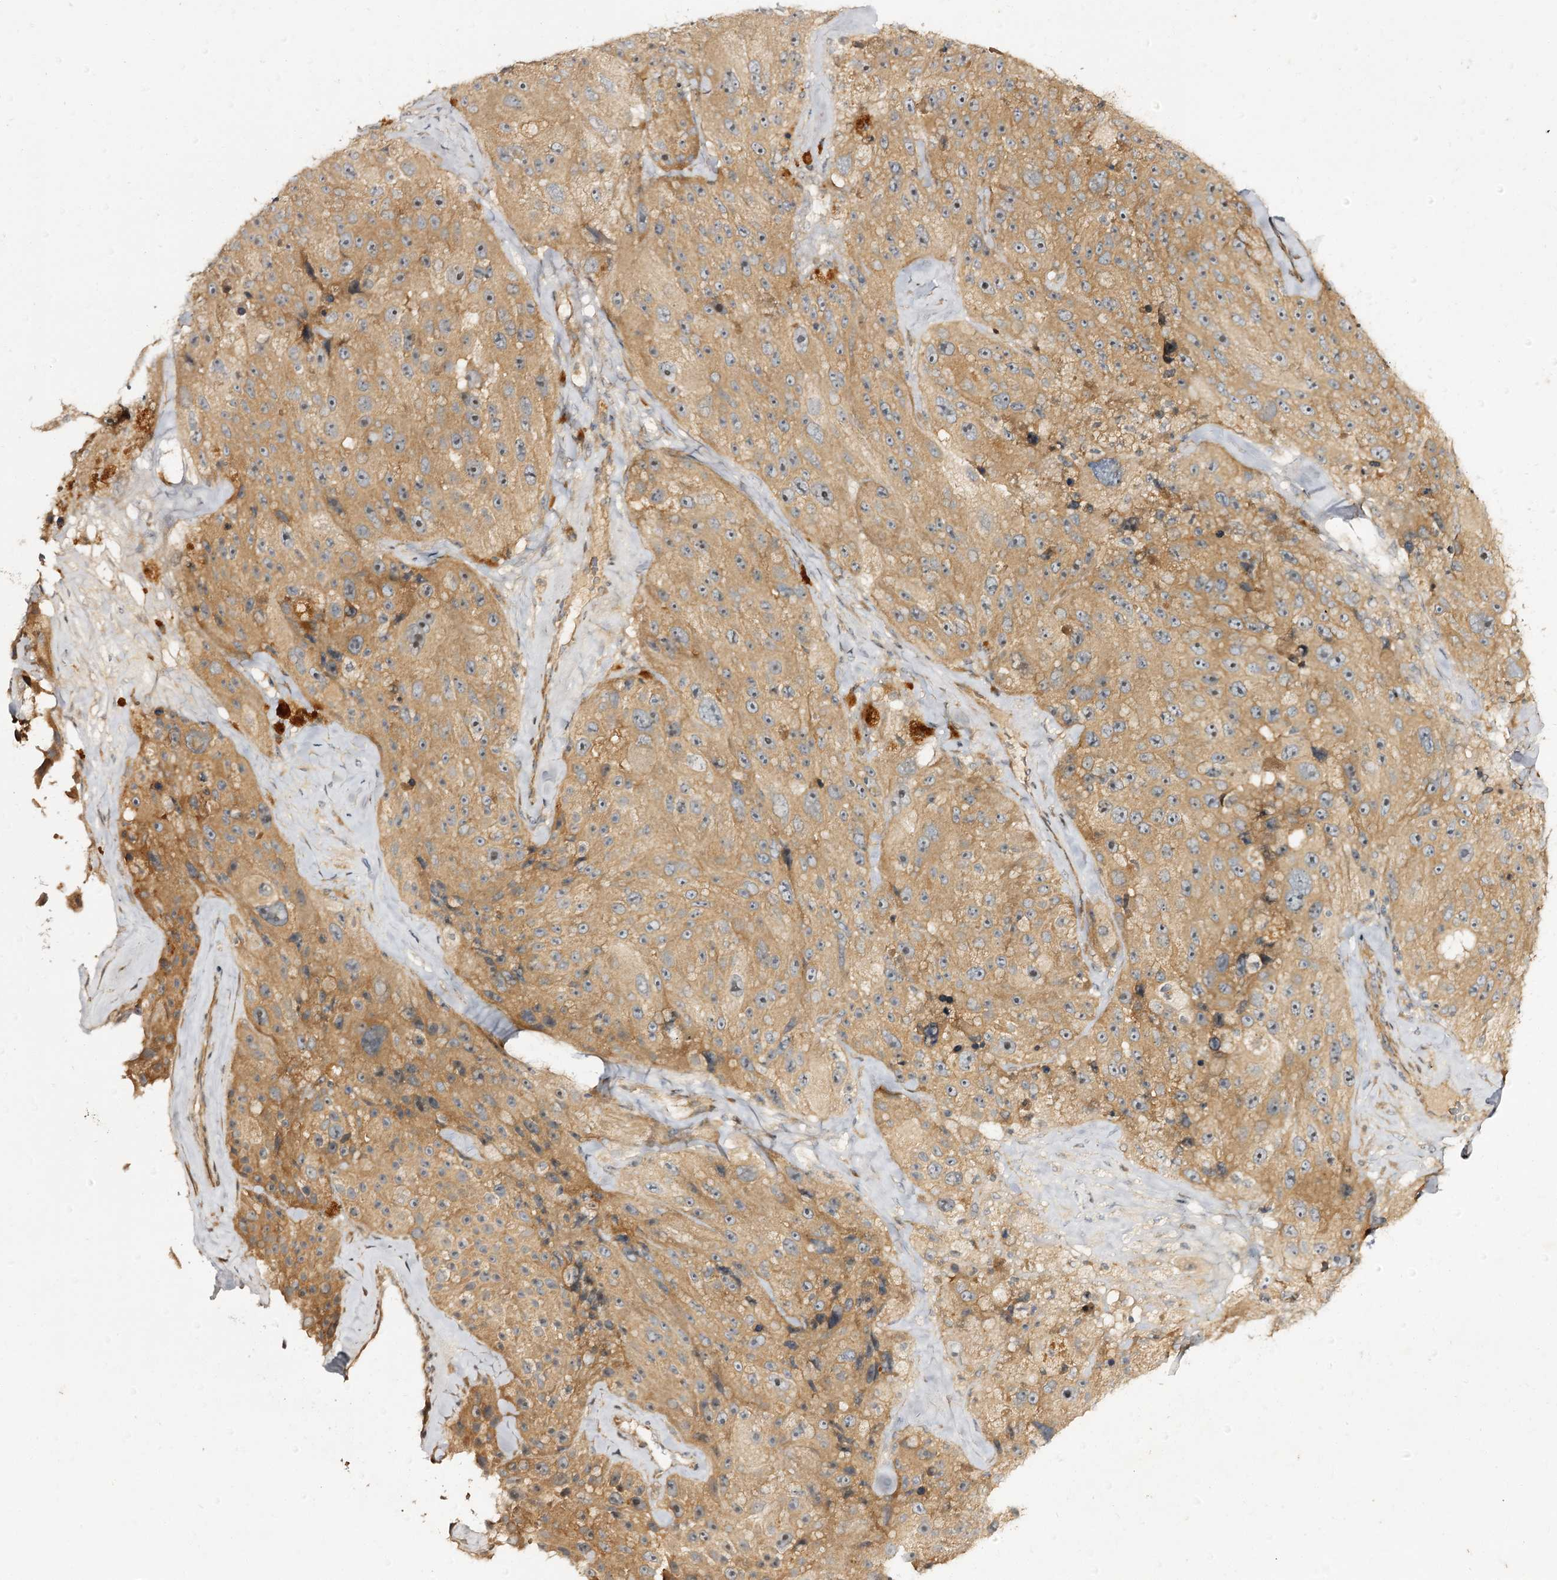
{"staining": {"intensity": "moderate", "quantity": ">75%", "location": "cytoplasmic/membranous"}, "tissue": "melanoma", "cell_type": "Tumor cells", "image_type": "cancer", "snomed": [{"axis": "morphology", "description": "Malignant melanoma, Metastatic site"}, {"axis": "topography", "description": "Lymph node"}], "caption": "Immunohistochemistry (IHC) micrograph of melanoma stained for a protein (brown), which reveals medium levels of moderate cytoplasmic/membranous expression in approximately >75% of tumor cells.", "gene": "C11orf80", "patient": {"sex": "male", "age": 62}}